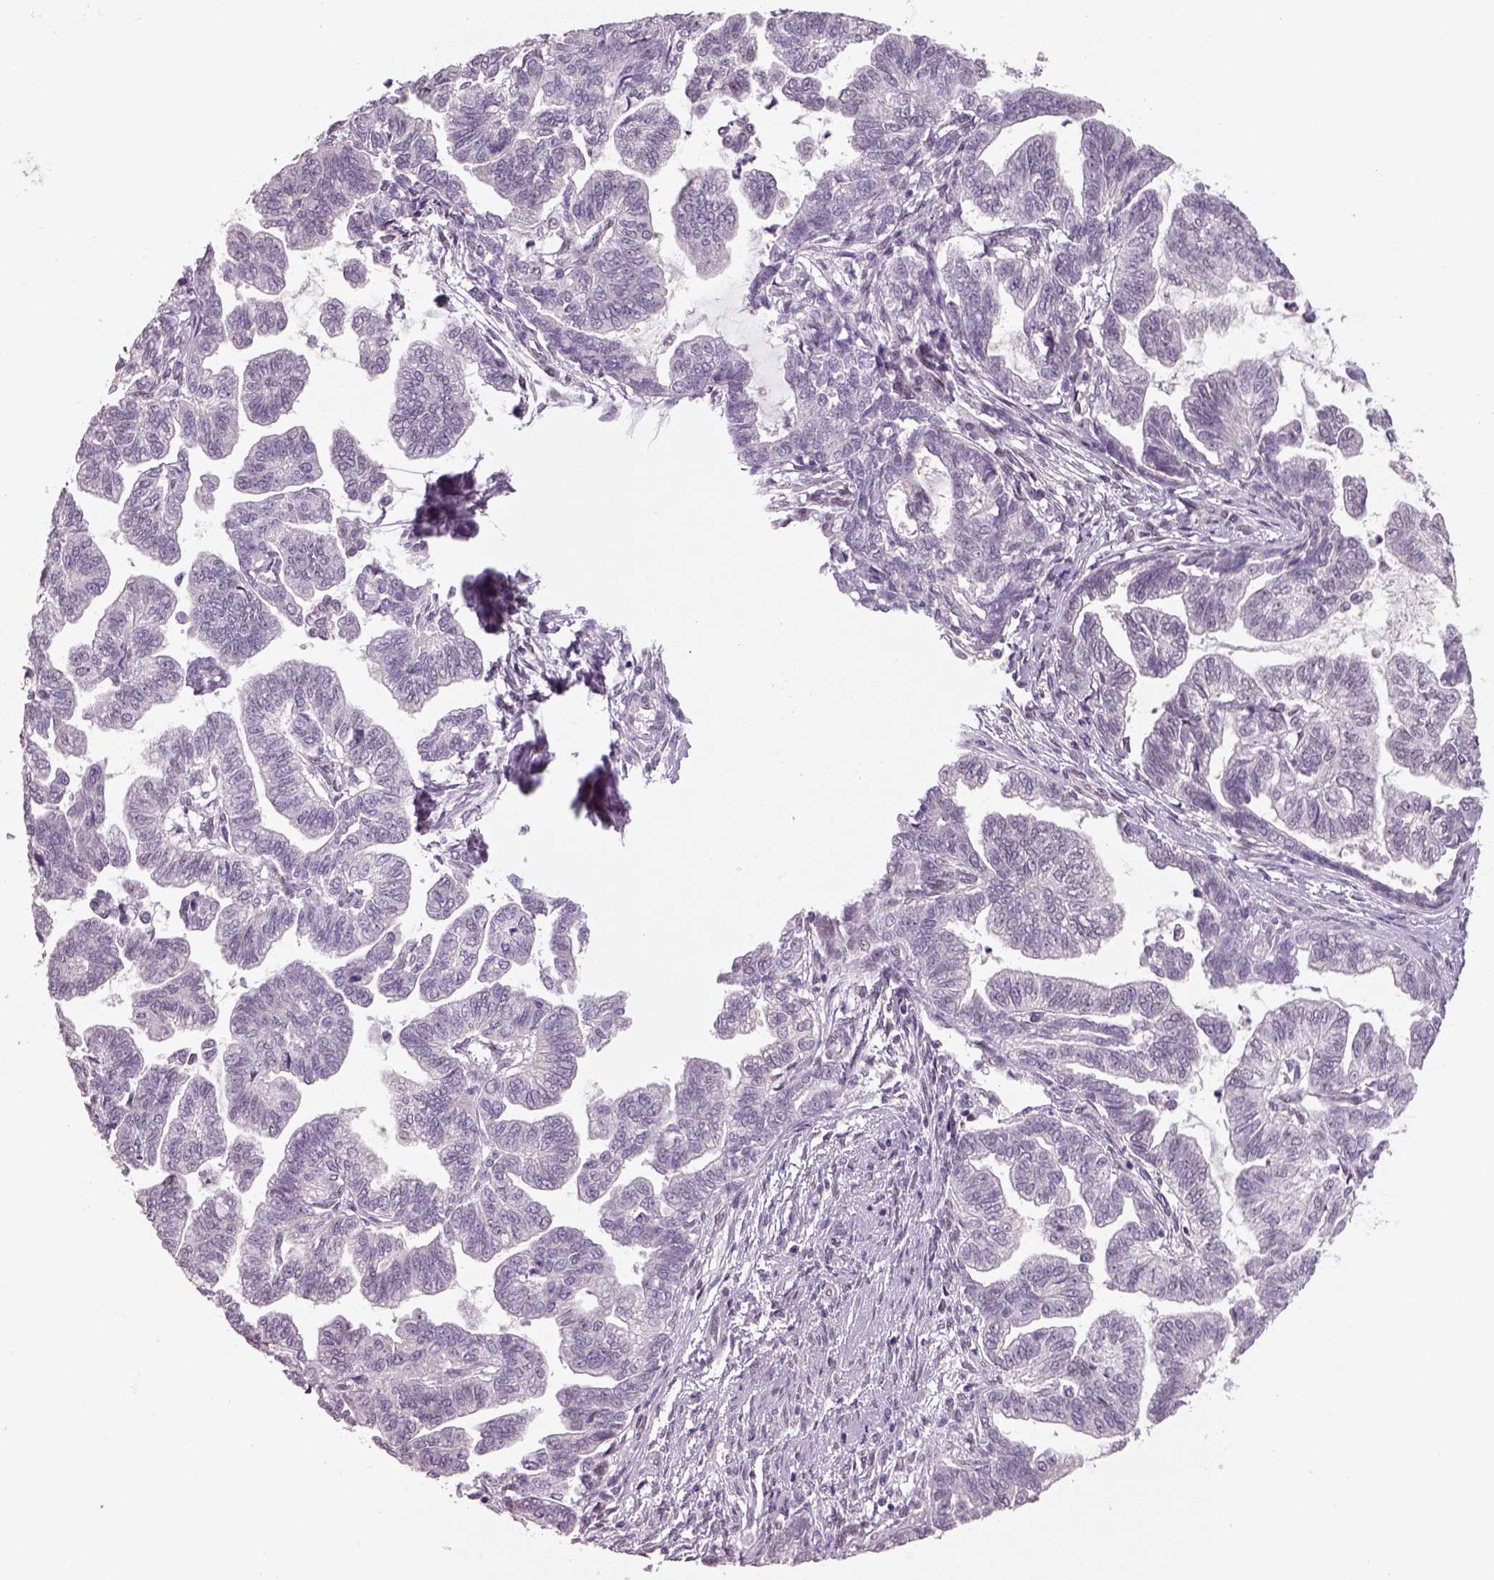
{"staining": {"intensity": "negative", "quantity": "none", "location": "none"}, "tissue": "stomach cancer", "cell_type": "Tumor cells", "image_type": "cancer", "snomed": [{"axis": "morphology", "description": "Adenocarcinoma, NOS"}, {"axis": "topography", "description": "Stomach"}], "caption": "This is an immunohistochemistry (IHC) image of human stomach adenocarcinoma. There is no expression in tumor cells.", "gene": "NAT8", "patient": {"sex": "male", "age": 83}}